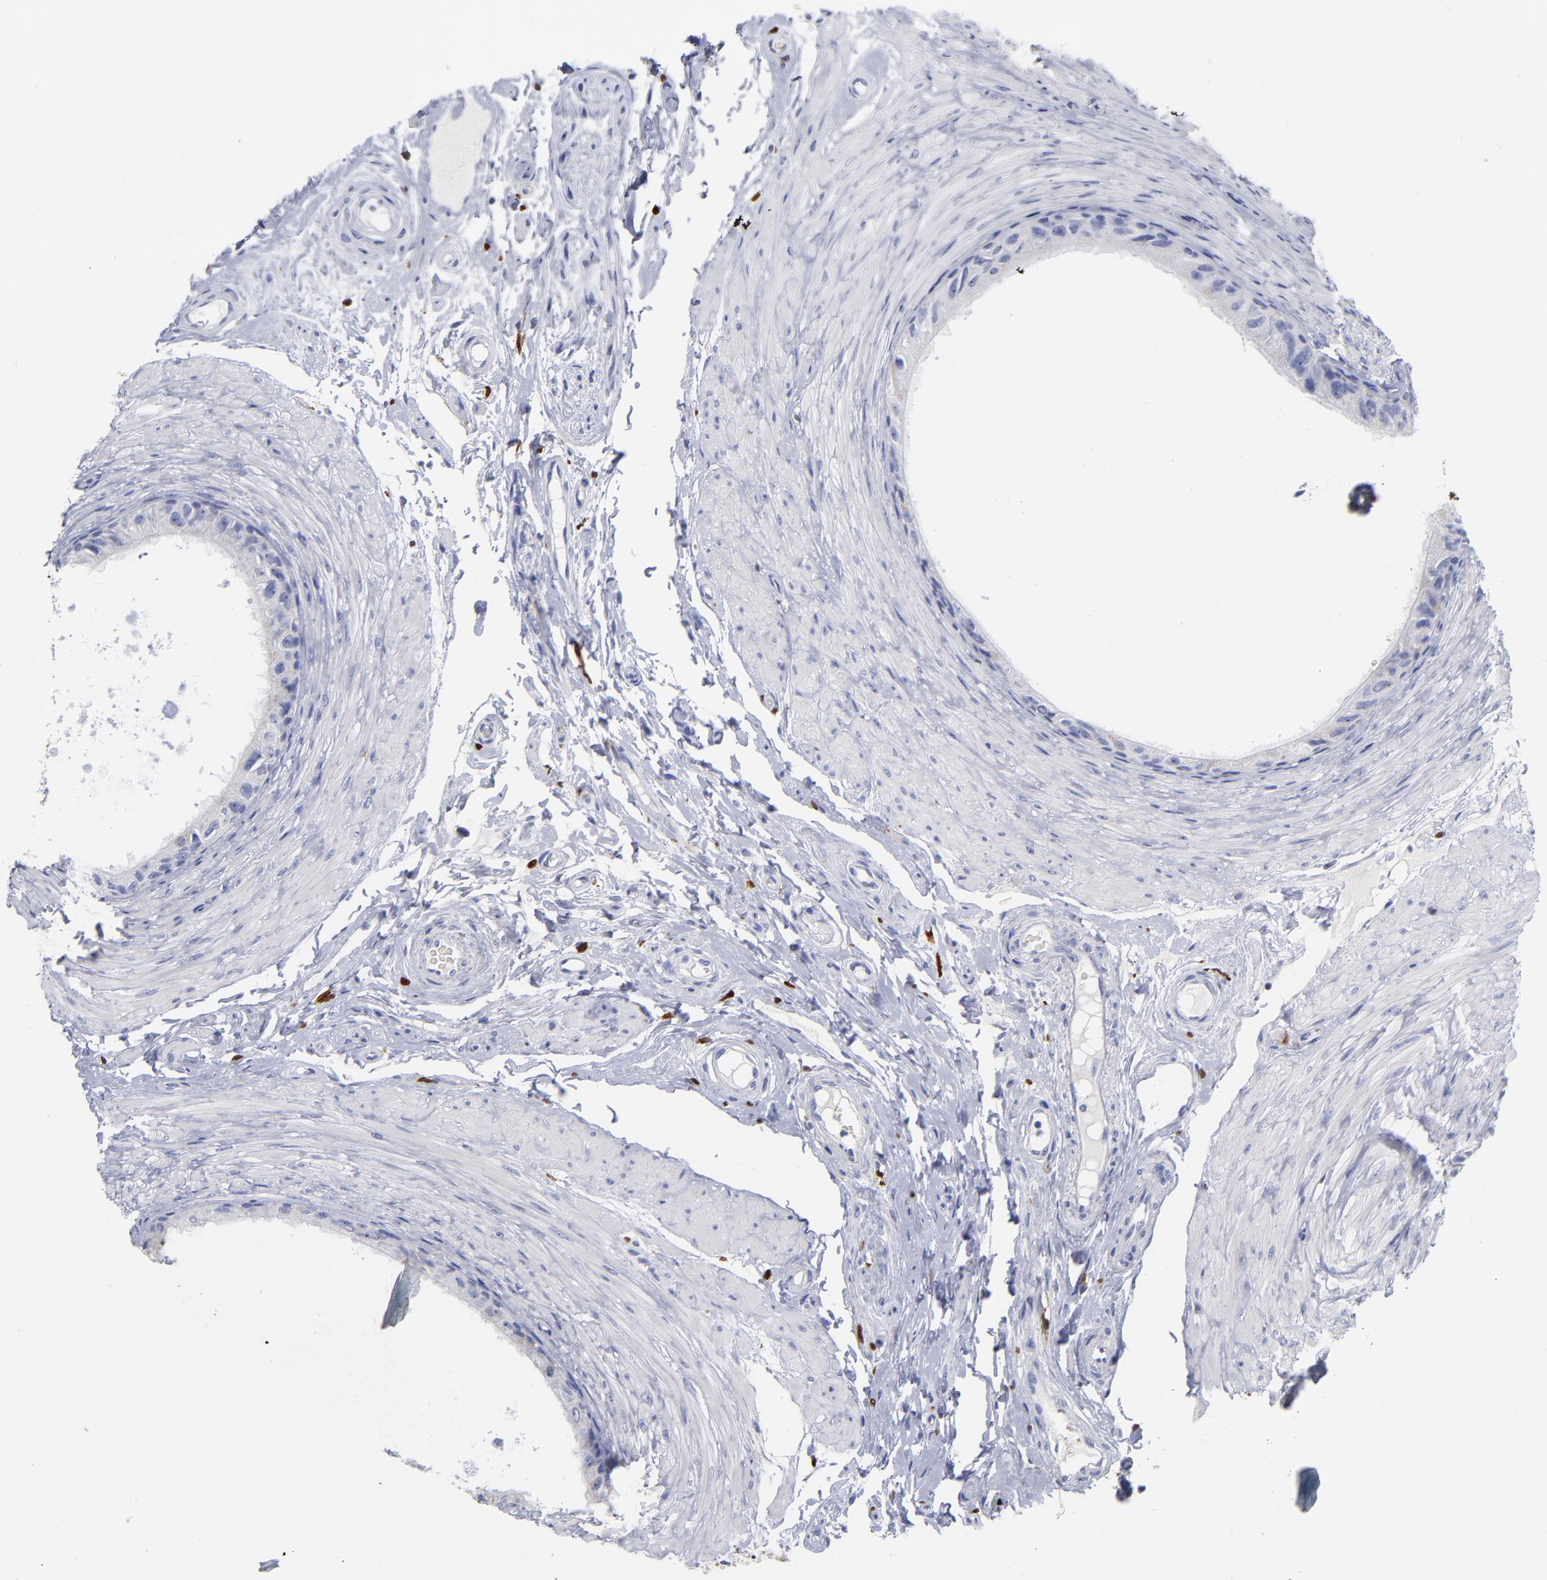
{"staining": {"intensity": "negative", "quantity": "none", "location": "none"}, "tissue": "epididymis", "cell_type": "Glandular cells", "image_type": "normal", "snomed": [{"axis": "morphology", "description": "Normal tissue, NOS"}, {"axis": "topography", "description": "Epididymis"}], "caption": "IHC of unremarkable epididymis displays no expression in glandular cells. (Brightfield microscopy of DAB (3,3'-diaminobenzidine) IHC at high magnification).", "gene": "PTP4A1", "patient": {"sex": "male", "age": 68}}